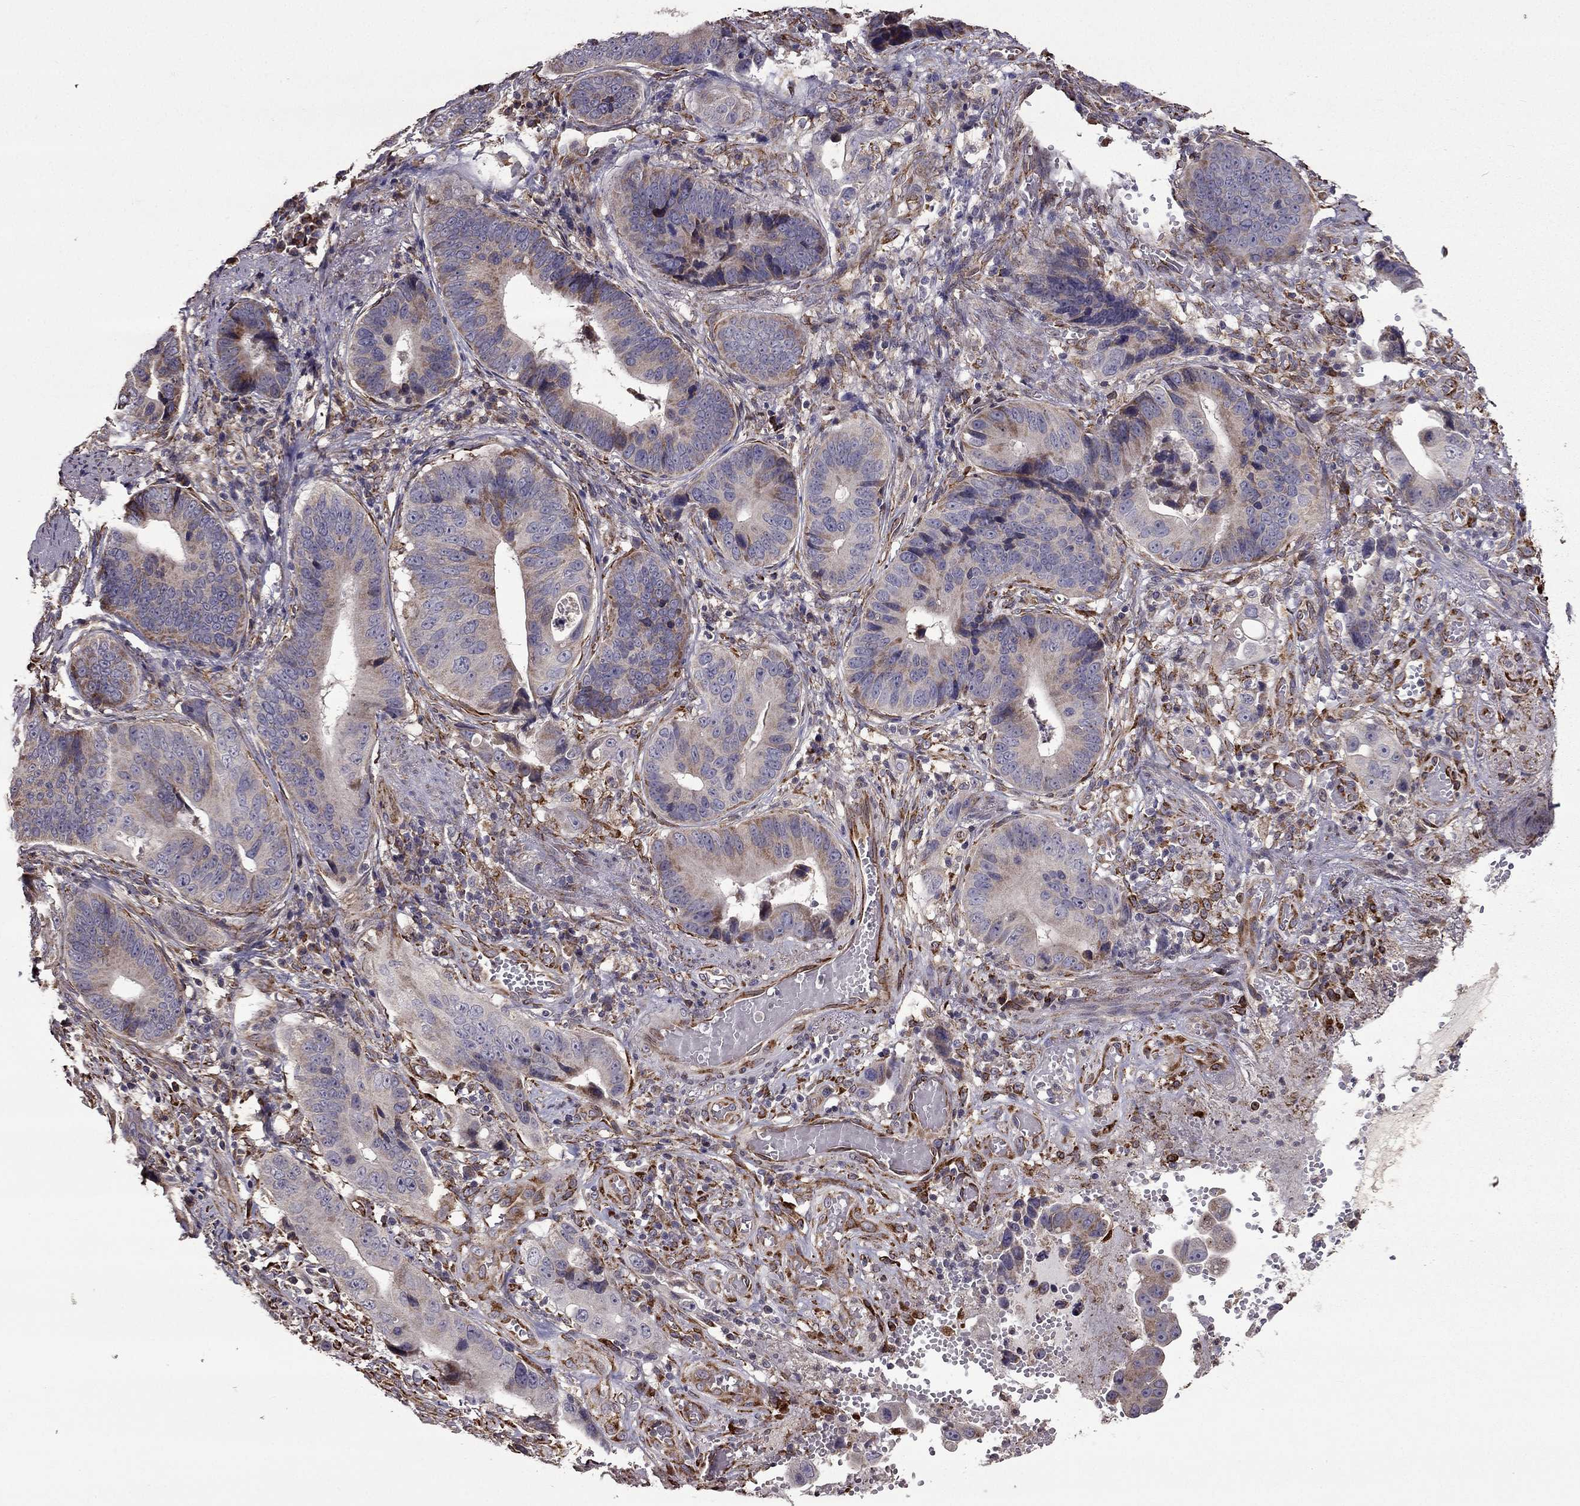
{"staining": {"intensity": "moderate", "quantity": "25%-75%", "location": "cytoplasmic/membranous"}, "tissue": "stomach cancer", "cell_type": "Tumor cells", "image_type": "cancer", "snomed": [{"axis": "morphology", "description": "Adenocarcinoma, NOS"}, {"axis": "topography", "description": "Stomach"}], "caption": "Immunohistochemical staining of human adenocarcinoma (stomach) demonstrates medium levels of moderate cytoplasmic/membranous expression in approximately 25%-75% of tumor cells.", "gene": "IKBIP", "patient": {"sex": "male", "age": 84}}